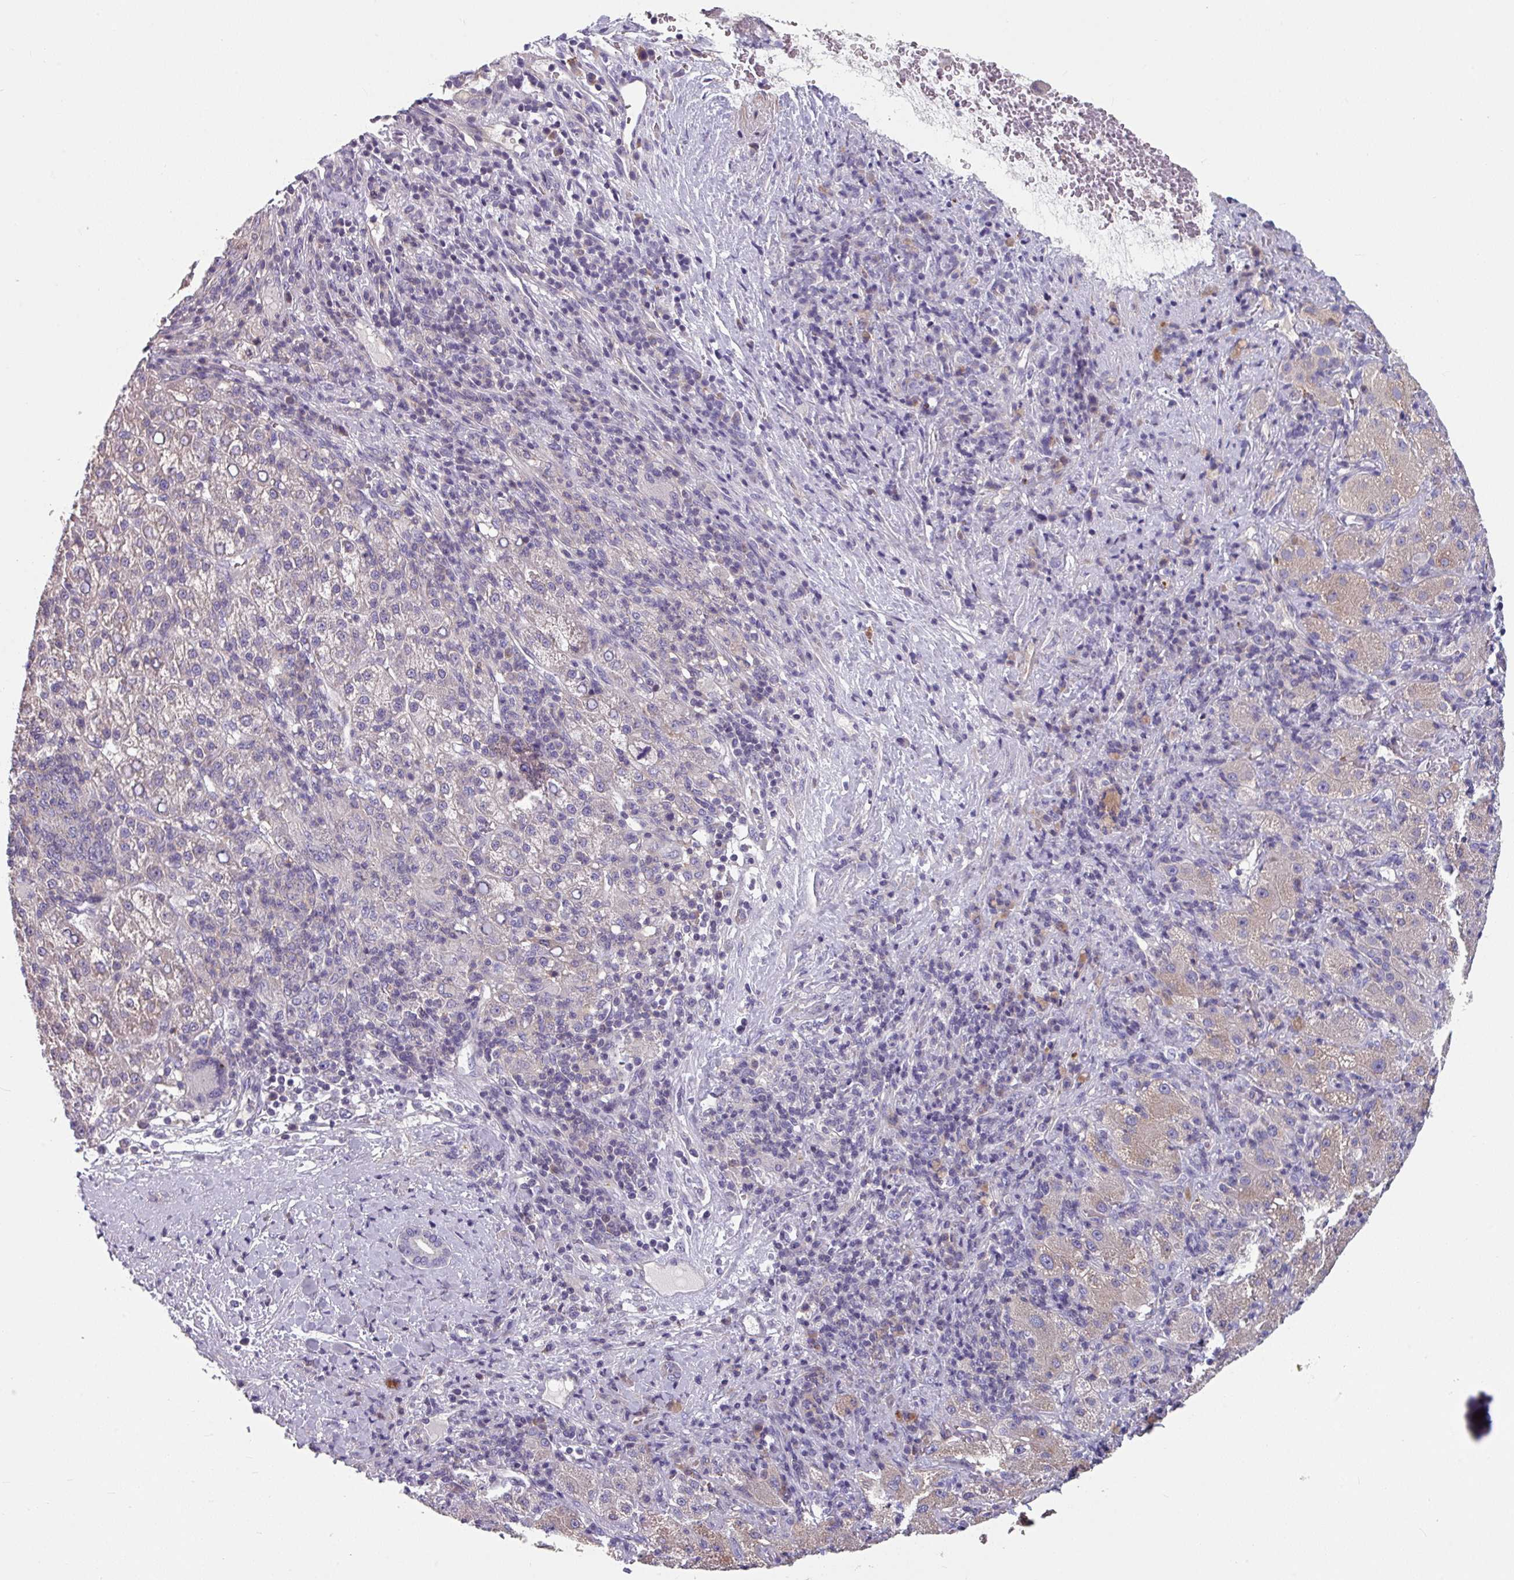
{"staining": {"intensity": "moderate", "quantity": "<25%", "location": "cytoplasmic/membranous"}, "tissue": "liver cancer", "cell_type": "Tumor cells", "image_type": "cancer", "snomed": [{"axis": "morphology", "description": "Carcinoma, Hepatocellular, NOS"}, {"axis": "topography", "description": "Liver"}], "caption": "High-power microscopy captured an immunohistochemistry (IHC) micrograph of hepatocellular carcinoma (liver), revealing moderate cytoplasmic/membranous staining in about <25% of tumor cells.", "gene": "TMEM132A", "patient": {"sex": "female", "age": 58}}